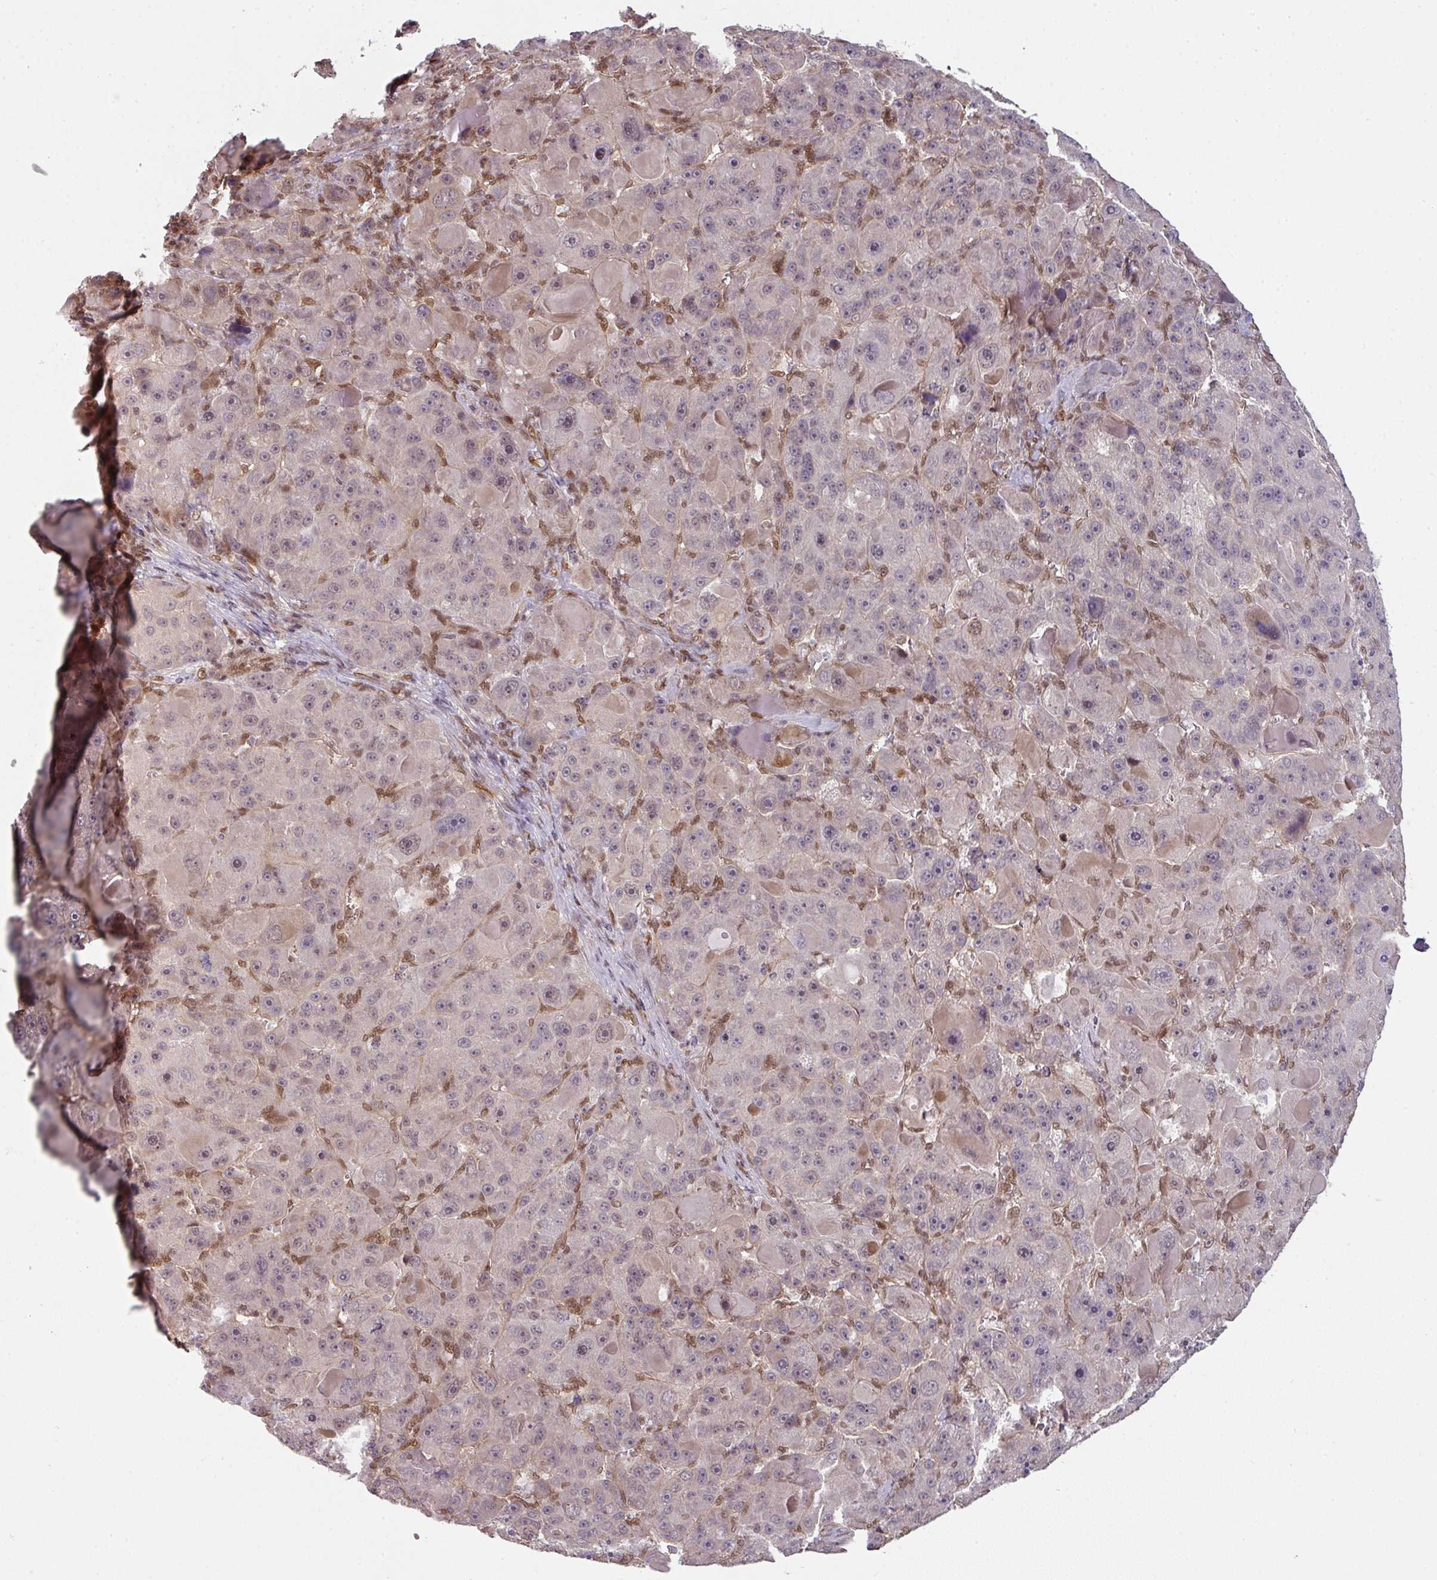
{"staining": {"intensity": "weak", "quantity": "<25%", "location": "nuclear"}, "tissue": "liver cancer", "cell_type": "Tumor cells", "image_type": "cancer", "snomed": [{"axis": "morphology", "description": "Carcinoma, Hepatocellular, NOS"}, {"axis": "topography", "description": "Liver"}], "caption": "Tumor cells are negative for protein expression in human liver cancer (hepatocellular carcinoma).", "gene": "SIK3", "patient": {"sex": "male", "age": 76}}